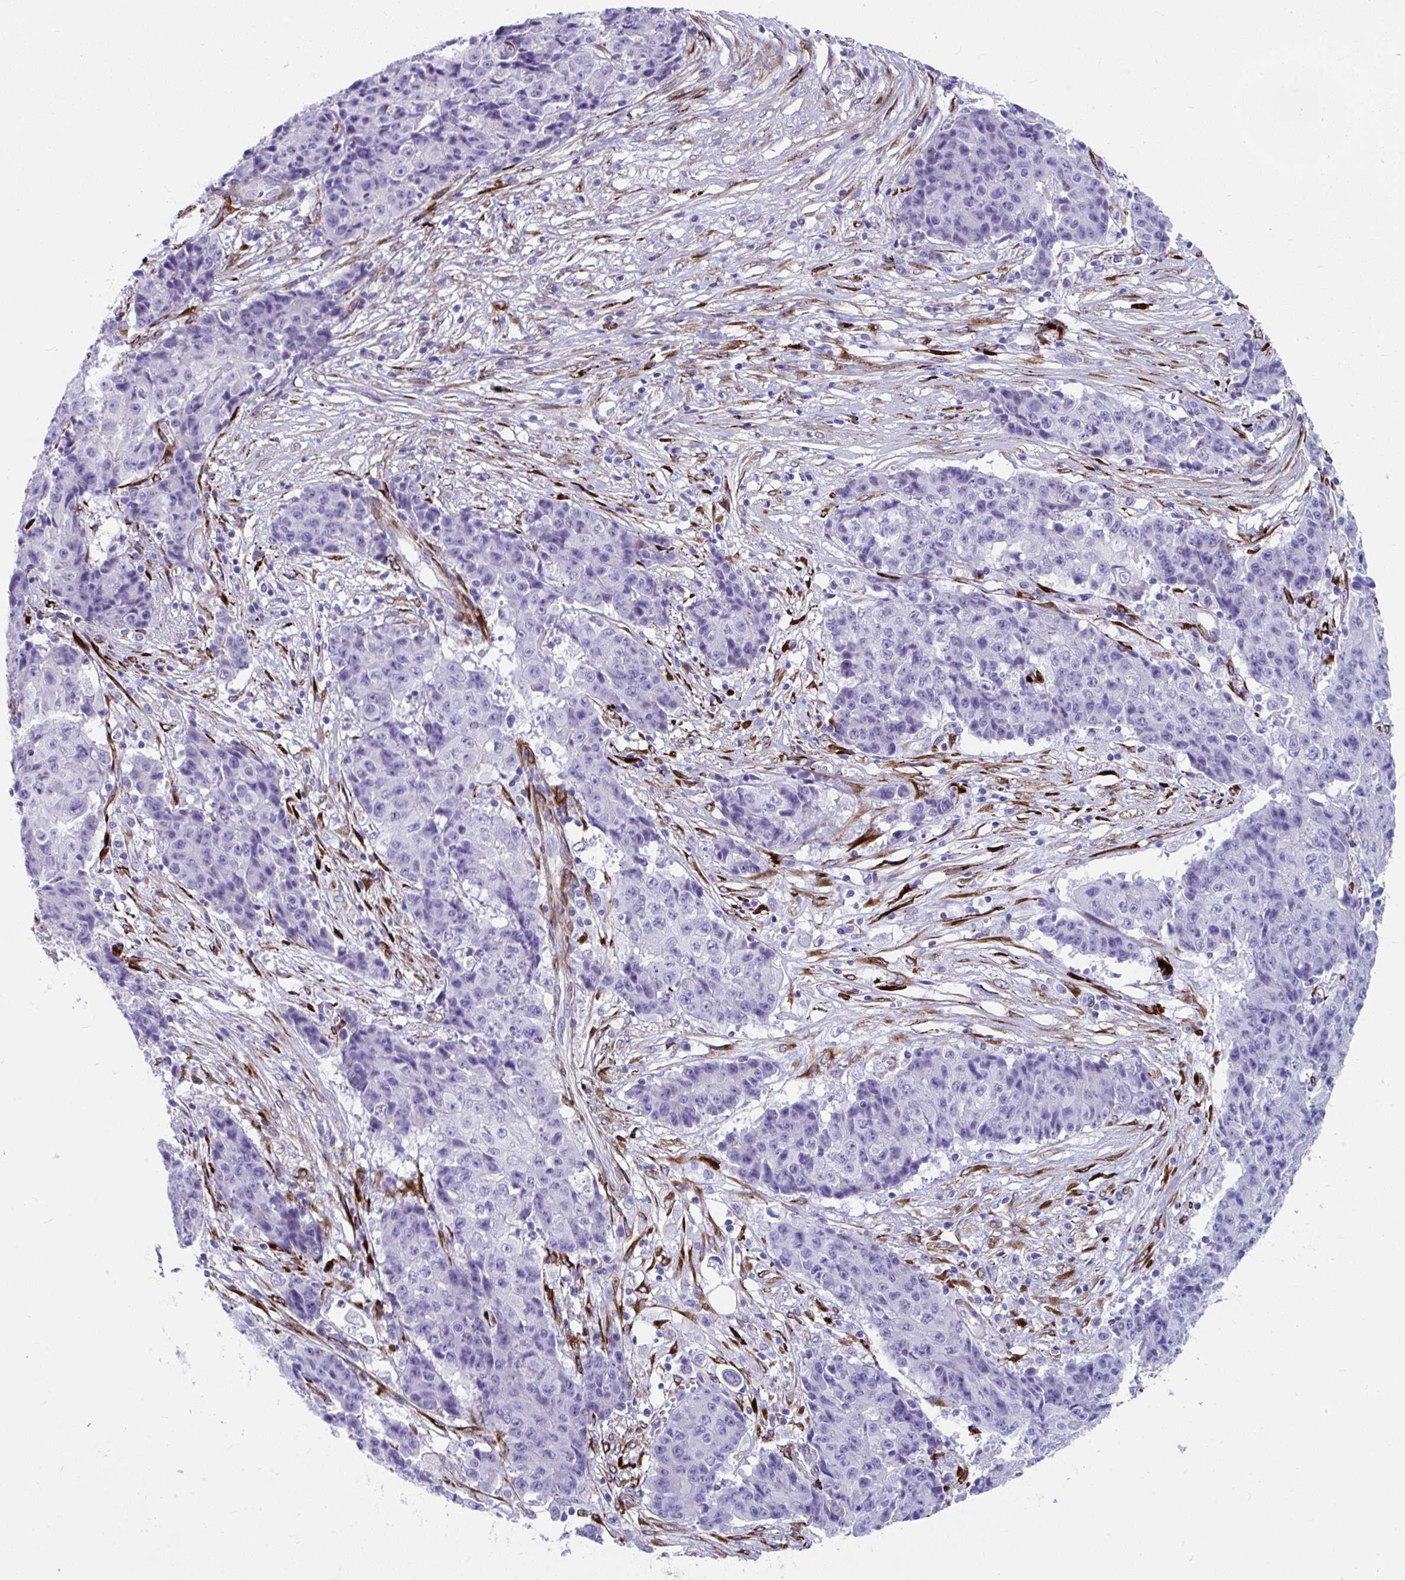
{"staining": {"intensity": "negative", "quantity": "none", "location": "none"}, "tissue": "ovarian cancer", "cell_type": "Tumor cells", "image_type": "cancer", "snomed": [{"axis": "morphology", "description": "Carcinoma, endometroid"}, {"axis": "topography", "description": "Ovary"}], "caption": "IHC photomicrograph of endometroid carcinoma (ovarian) stained for a protein (brown), which reveals no expression in tumor cells. (DAB immunohistochemistry (IHC) with hematoxylin counter stain).", "gene": "GRXCR2", "patient": {"sex": "female", "age": 42}}